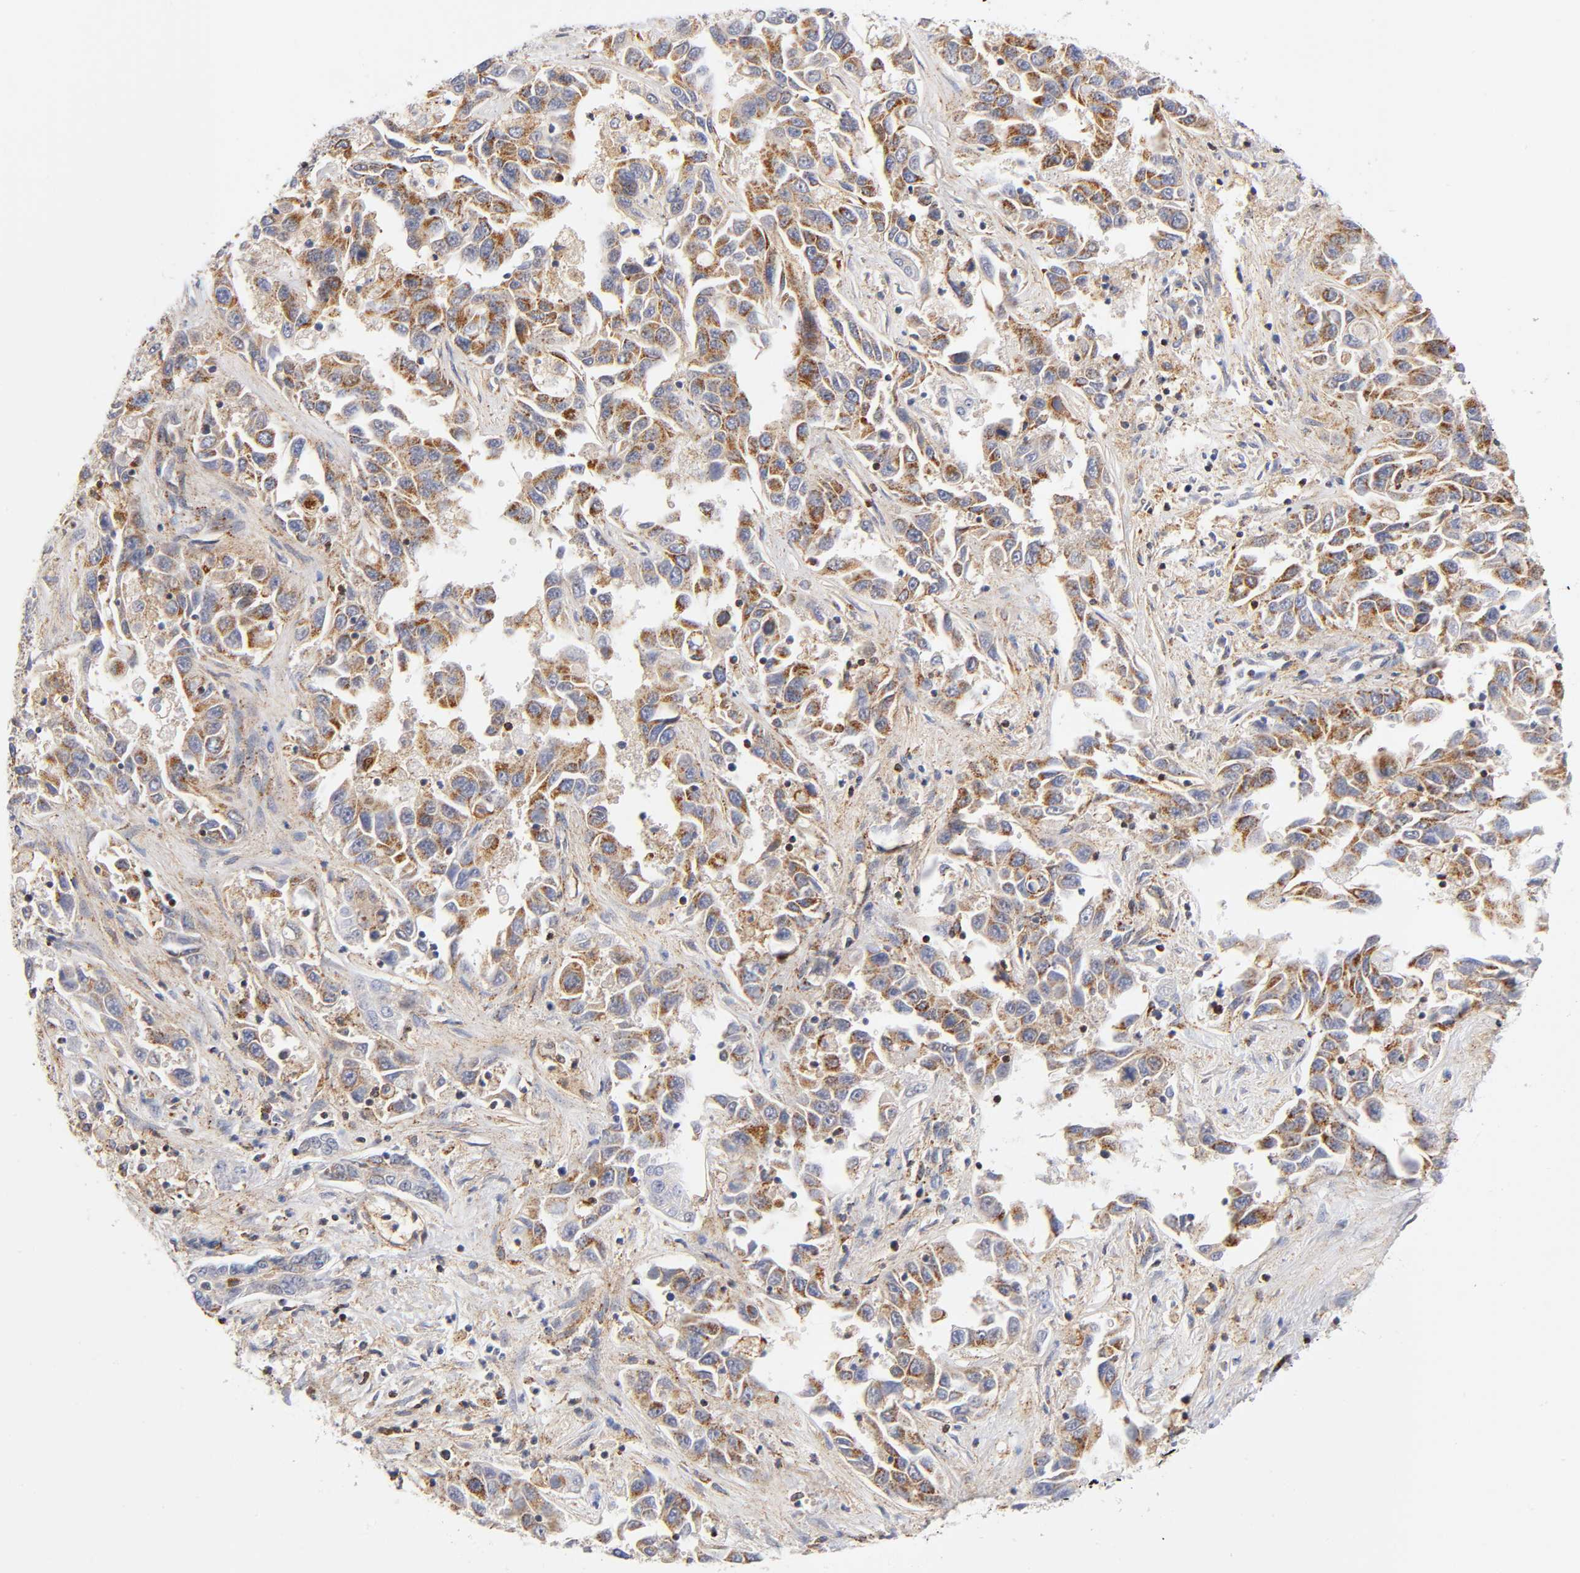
{"staining": {"intensity": "moderate", "quantity": ">75%", "location": "cytoplasmic/membranous"}, "tissue": "liver cancer", "cell_type": "Tumor cells", "image_type": "cancer", "snomed": [{"axis": "morphology", "description": "Cholangiocarcinoma"}, {"axis": "topography", "description": "Liver"}], "caption": "Moderate cytoplasmic/membranous staining is appreciated in about >75% of tumor cells in cholangiocarcinoma (liver). Immunohistochemistry stains the protein of interest in brown and the nuclei are stained blue.", "gene": "ANXA7", "patient": {"sex": "female", "age": 52}}